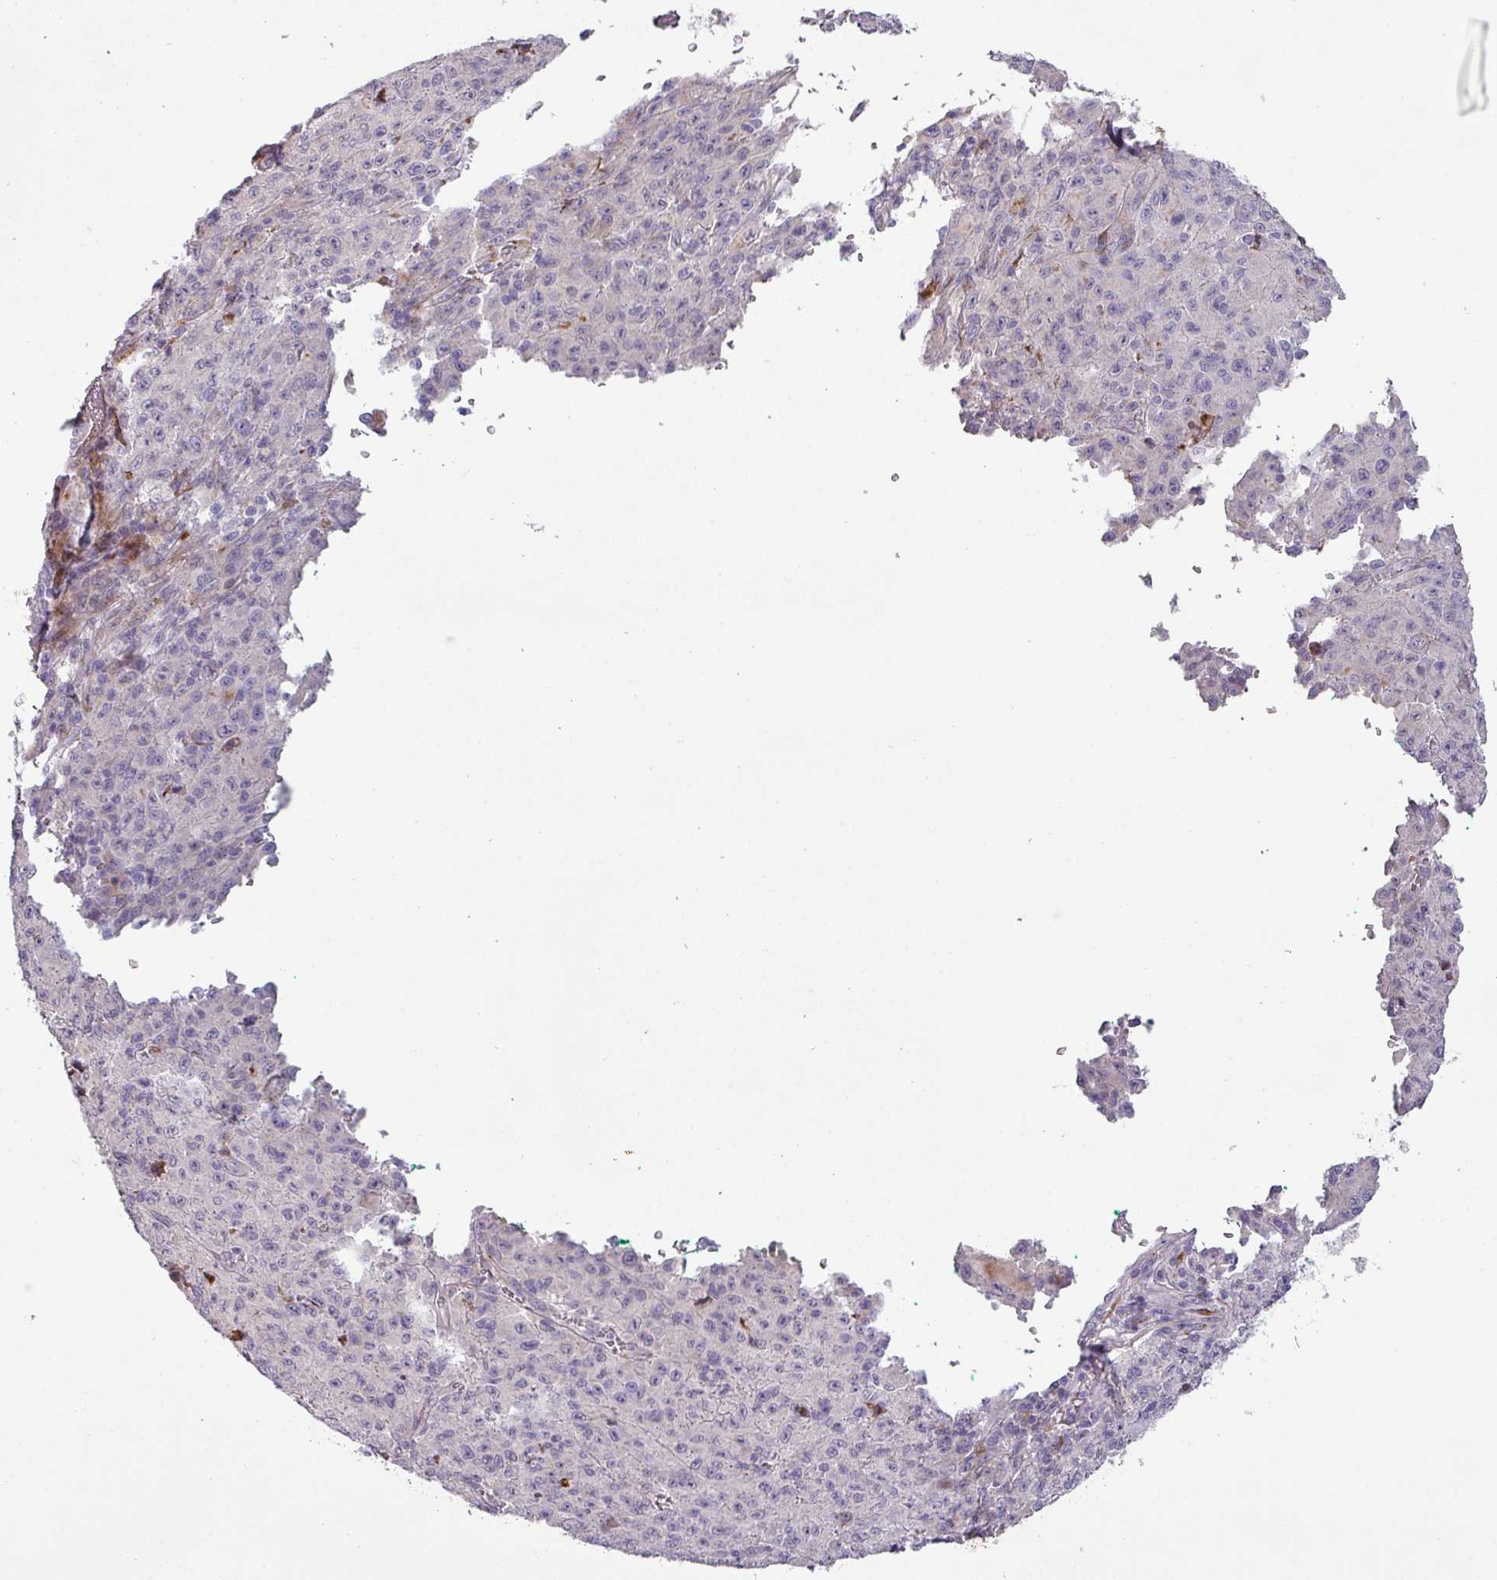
{"staining": {"intensity": "negative", "quantity": "none", "location": "none"}, "tissue": "melanoma", "cell_type": "Tumor cells", "image_type": "cancer", "snomed": [{"axis": "morphology", "description": "Malignant melanoma, NOS"}, {"axis": "topography", "description": "Skin"}], "caption": "The micrograph shows no significant expression in tumor cells of melanoma. (Stains: DAB IHC with hematoxylin counter stain, Microscopy: brightfield microscopy at high magnification).", "gene": "KLHL3", "patient": {"sex": "male", "age": 46}}